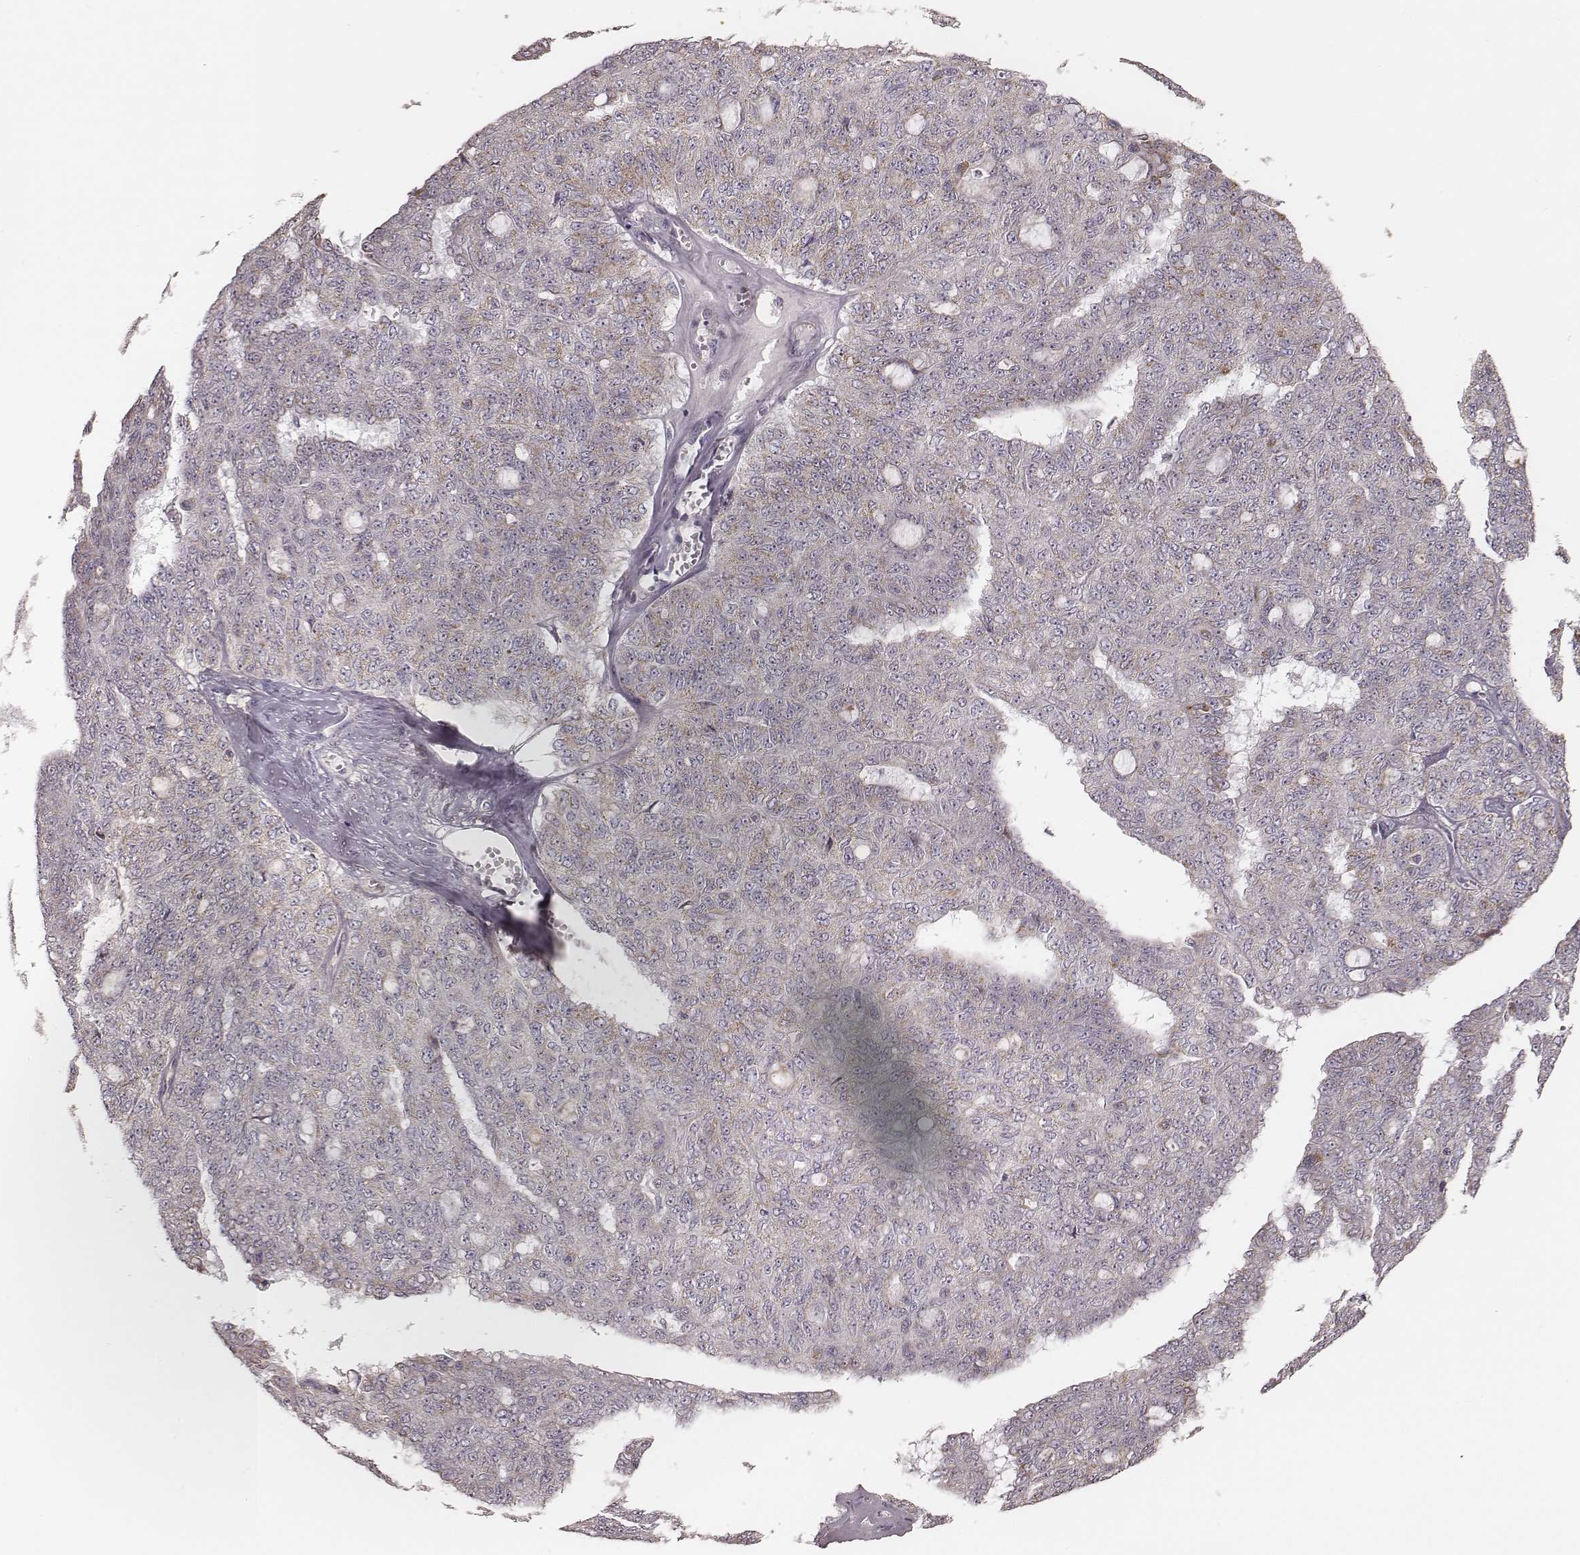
{"staining": {"intensity": "weak", "quantity": "<25%", "location": "cytoplasmic/membranous"}, "tissue": "ovarian cancer", "cell_type": "Tumor cells", "image_type": "cancer", "snomed": [{"axis": "morphology", "description": "Cystadenocarcinoma, serous, NOS"}, {"axis": "topography", "description": "Ovary"}], "caption": "IHC of human ovarian cancer (serous cystadenocarcinoma) exhibits no positivity in tumor cells. The staining was performed using DAB to visualize the protein expression in brown, while the nuclei were stained in blue with hematoxylin (Magnification: 20x).", "gene": "KIF5C", "patient": {"sex": "female", "age": 71}}